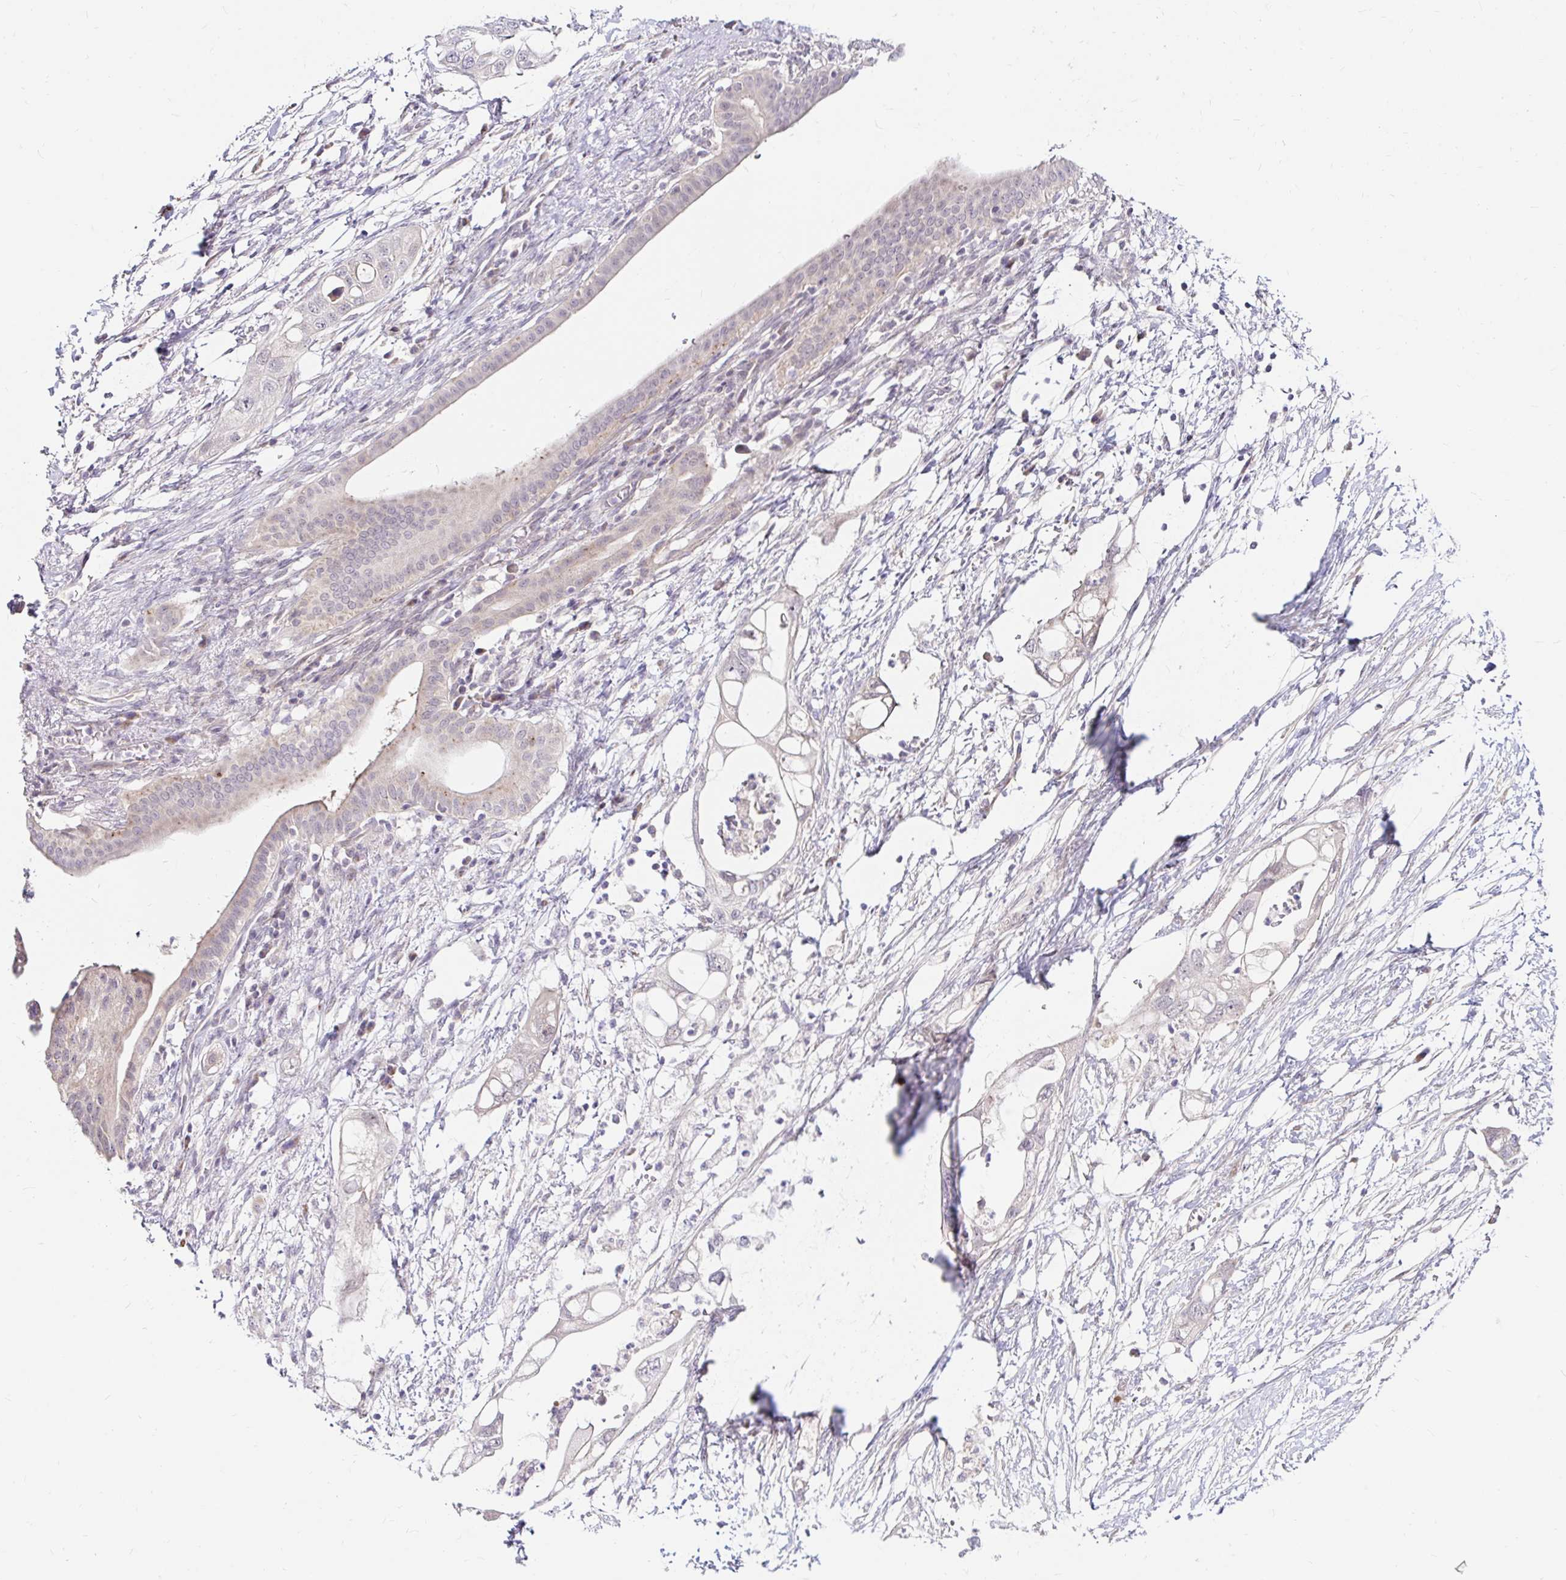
{"staining": {"intensity": "negative", "quantity": "none", "location": "none"}, "tissue": "pancreatic cancer", "cell_type": "Tumor cells", "image_type": "cancer", "snomed": [{"axis": "morphology", "description": "Adenocarcinoma, NOS"}, {"axis": "topography", "description": "Pancreas"}], "caption": "Tumor cells are negative for protein expression in human pancreatic cancer.", "gene": "GUCY1A1", "patient": {"sex": "female", "age": 72}}